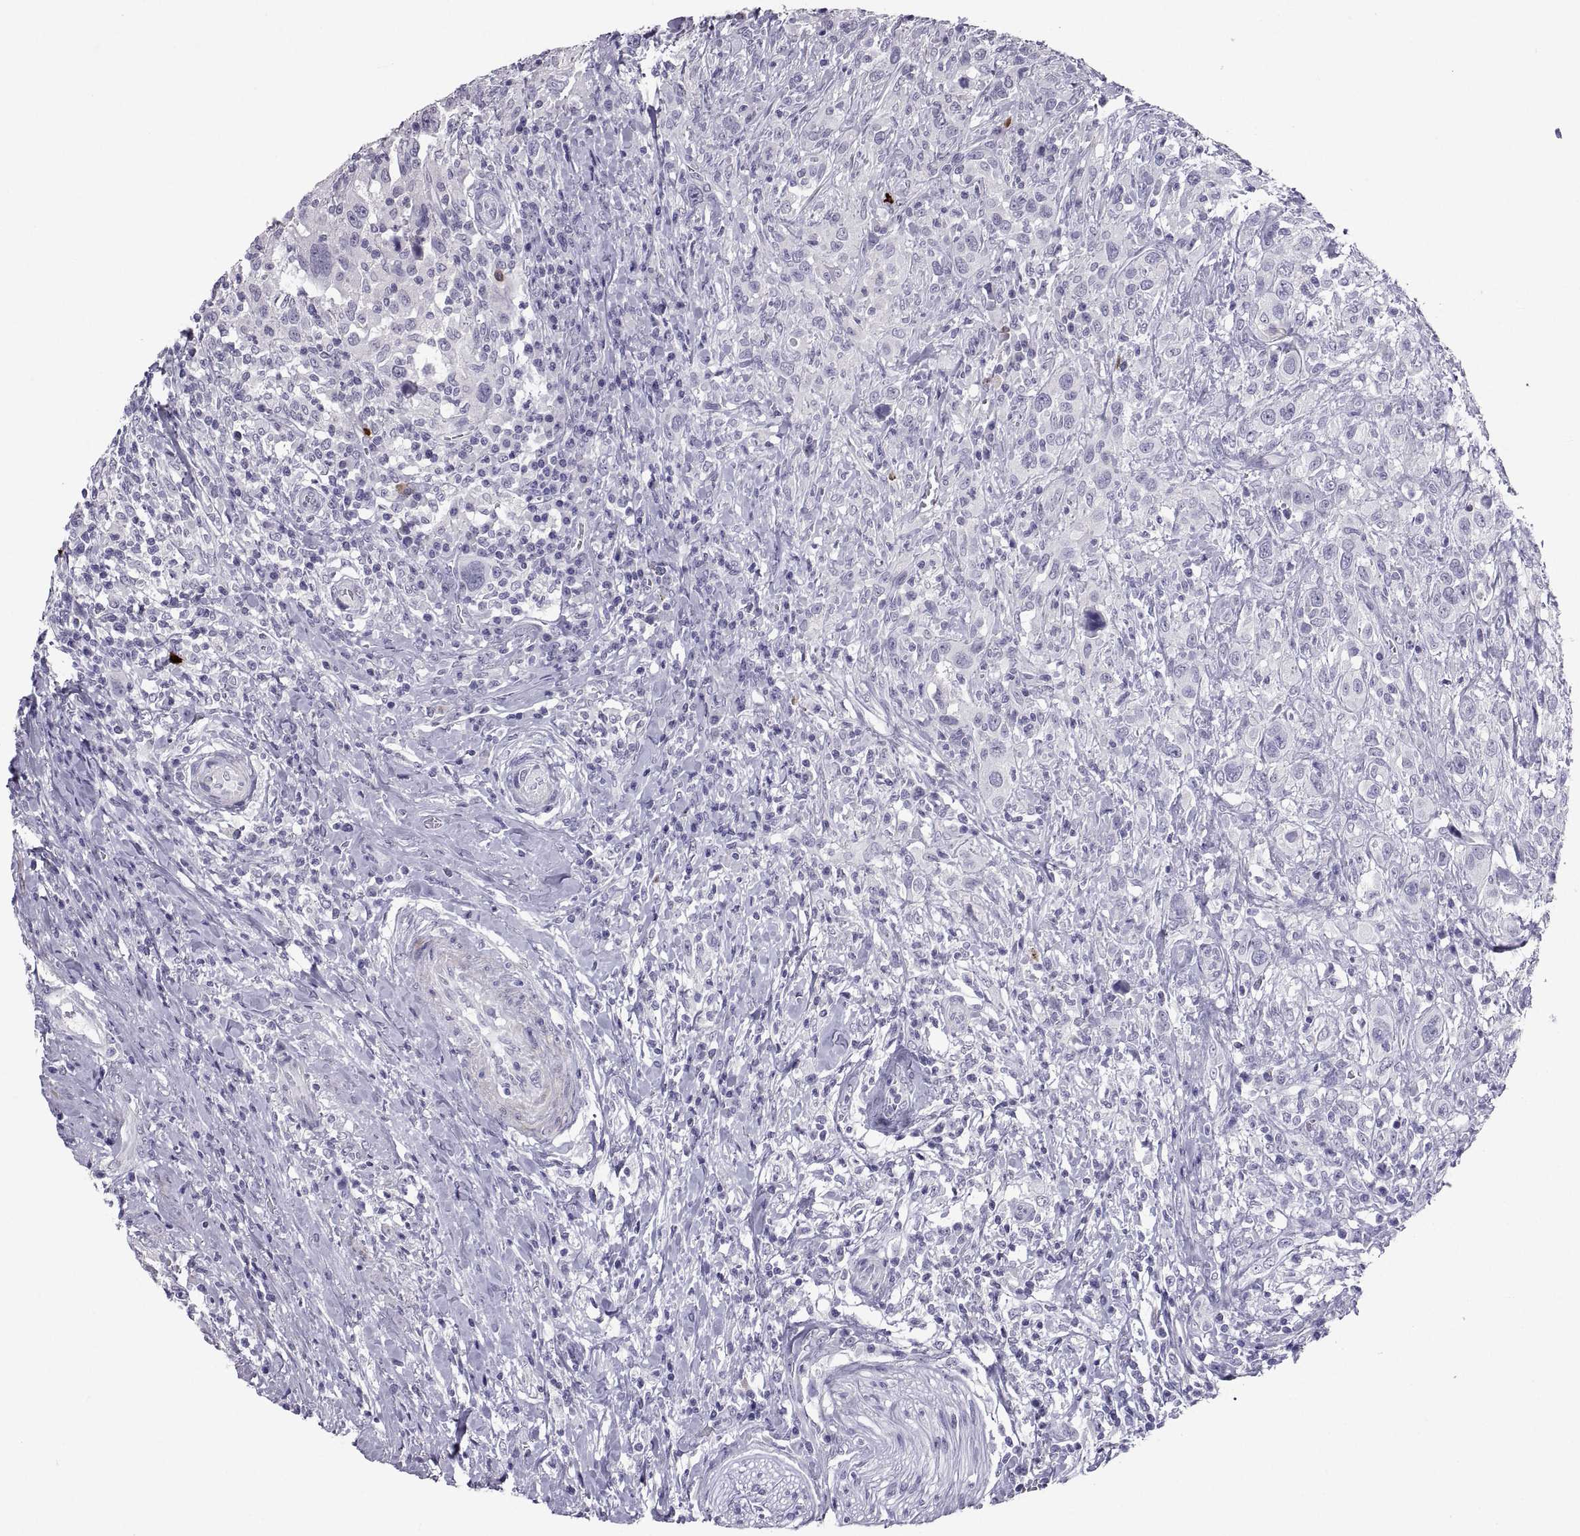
{"staining": {"intensity": "negative", "quantity": "none", "location": "none"}, "tissue": "urothelial cancer", "cell_type": "Tumor cells", "image_type": "cancer", "snomed": [{"axis": "morphology", "description": "Urothelial carcinoma, NOS"}, {"axis": "morphology", "description": "Urothelial carcinoma, High grade"}, {"axis": "topography", "description": "Urinary bladder"}], "caption": "High magnification brightfield microscopy of urothelial carcinoma (high-grade) stained with DAB (brown) and counterstained with hematoxylin (blue): tumor cells show no significant positivity.", "gene": "IGSF1", "patient": {"sex": "female", "age": 64}}